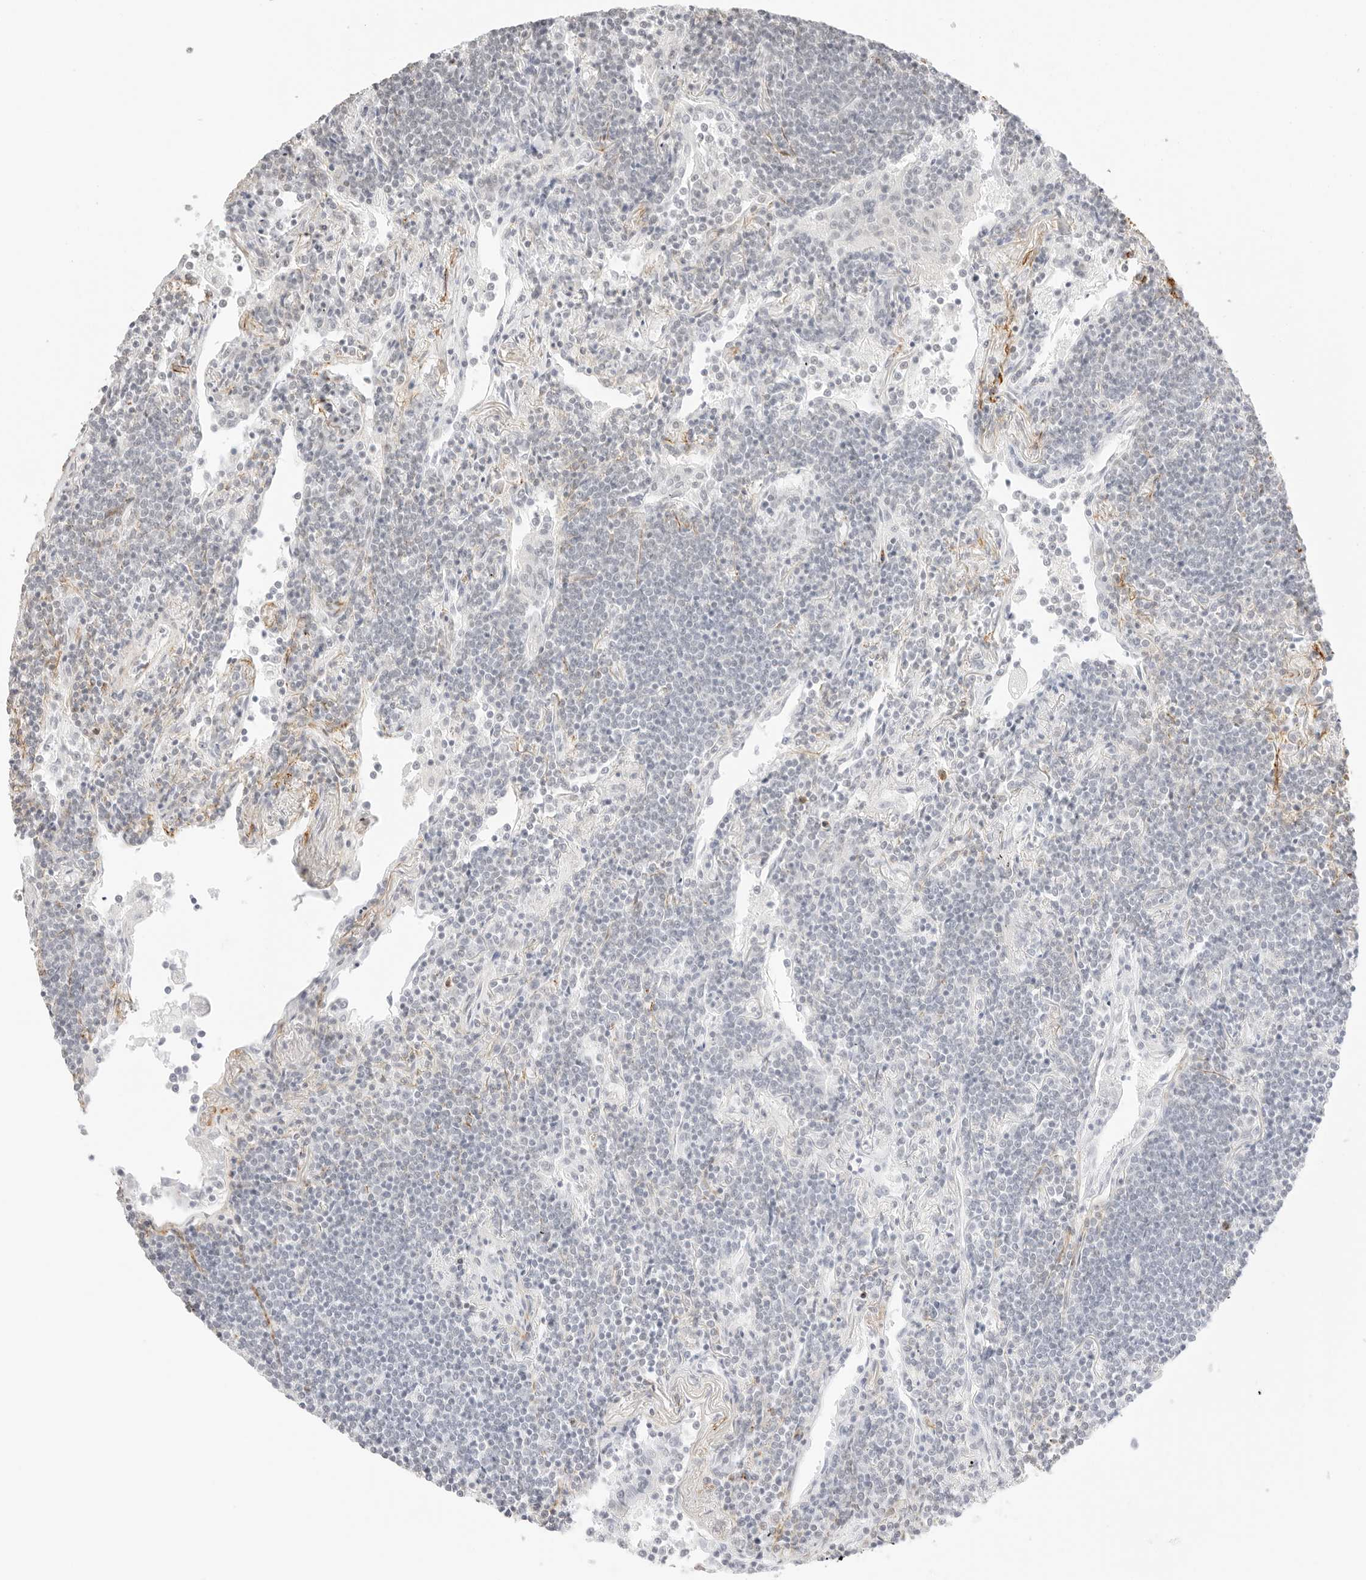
{"staining": {"intensity": "negative", "quantity": "none", "location": "none"}, "tissue": "lymphoma", "cell_type": "Tumor cells", "image_type": "cancer", "snomed": [{"axis": "morphology", "description": "Malignant lymphoma, non-Hodgkin's type, Low grade"}, {"axis": "topography", "description": "Lung"}], "caption": "A high-resolution micrograph shows IHC staining of lymphoma, which shows no significant positivity in tumor cells.", "gene": "FBLN5", "patient": {"sex": "female", "age": 71}}